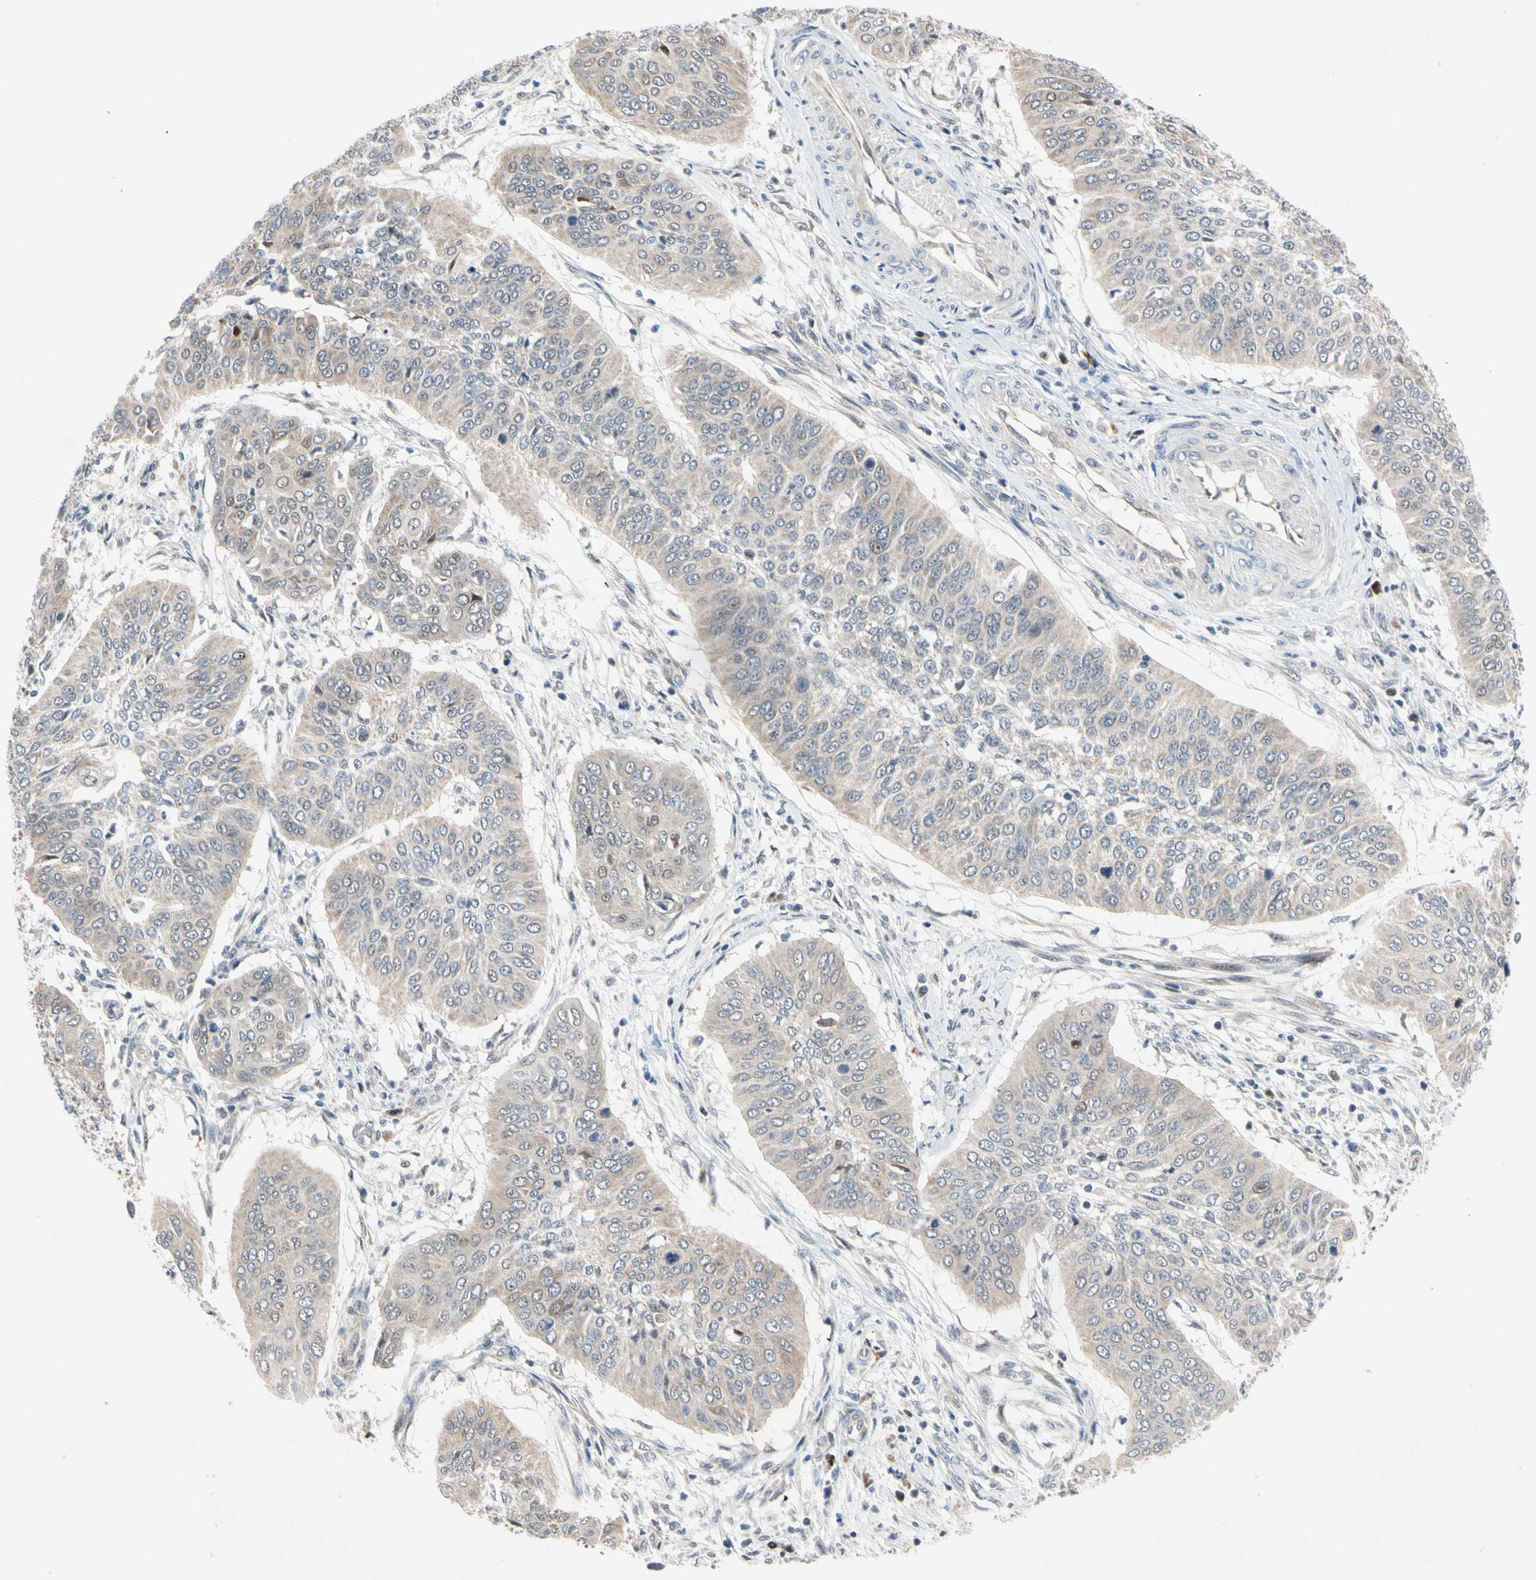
{"staining": {"intensity": "weak", "quantity": ">75%", "location": "cytoplasmic/membranous"}, "tissue": "cervical cancer", "cell_type": "Tumor cells", "image_type": "cancer", "snomed": [{"axis": "morphology", "description": "Normal tissue, NOS"}, {"axis": "morphology", "description": "Squamous cell carcinoma, NOS"}, {"axis": "topography", "description": "Cervix"}], "caption": "Weak cytoplasmic/membranous positivity for a protein is appreciated in approximately >75% of tumor cells of squamous cell carcinoma (cervical) using immunohistochemistry.", "gene": "MARK1", "patient": {"sex": "female", "age": 39}}